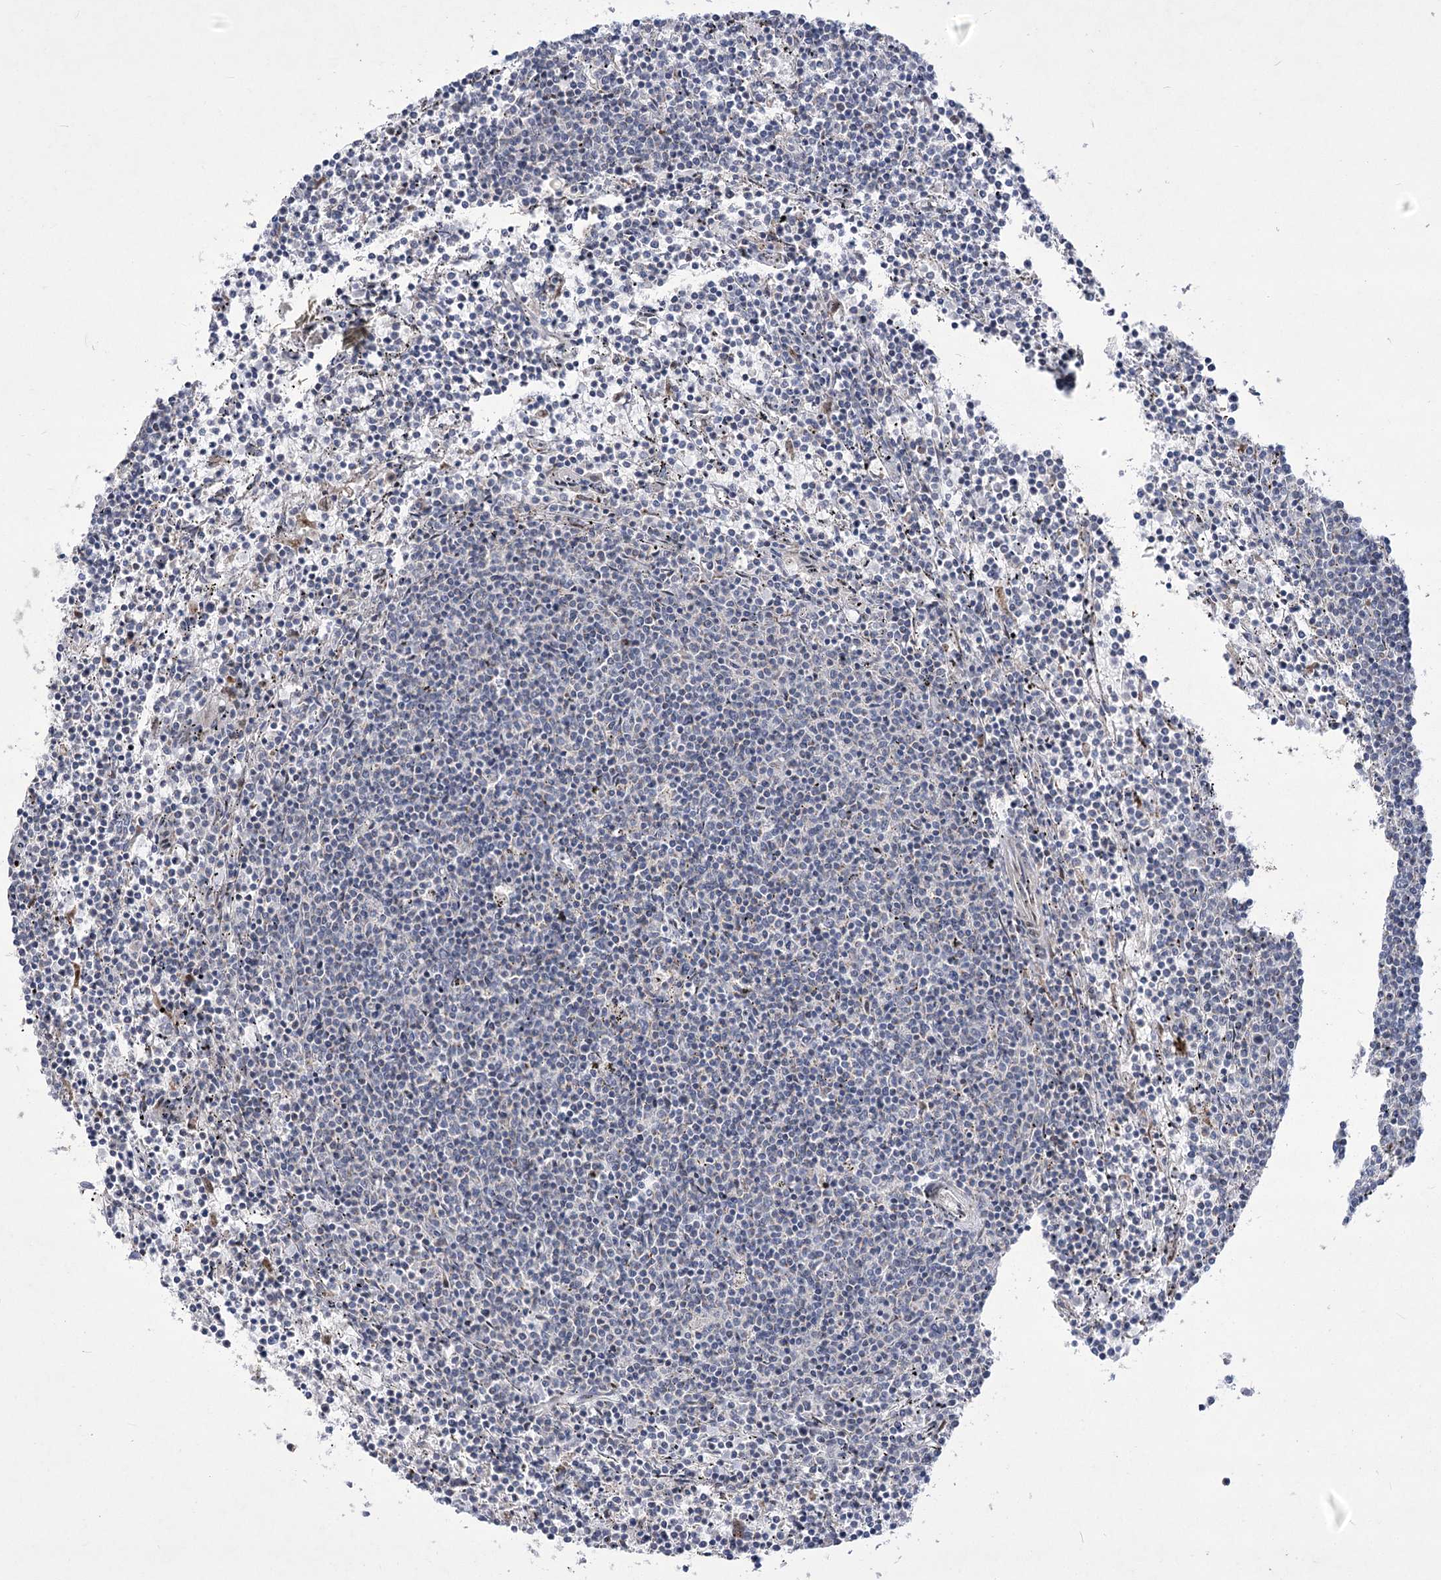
{"staining": {"intensity": "negative", "quantity": "none", "location": "none"}, "tissue": "lymphoma", "cell_type": "Tumor cells", "image_type": "cancer", "snomed": [{"axis": "morphology", "description": "Malignant lymphoma, non-Hodgkin's type, Low grade"}, {"axis": "topography", "description": "Spleen"}], "caption": "This micrograph is of lymphoma stained with immunohistochemistry (IHC) to label a protein in brown with the nuclei are counter-stained blue. There is no staining in tumor cells.", "gene": "PDHB", "patient": {"sex": "female", "age": 50}}